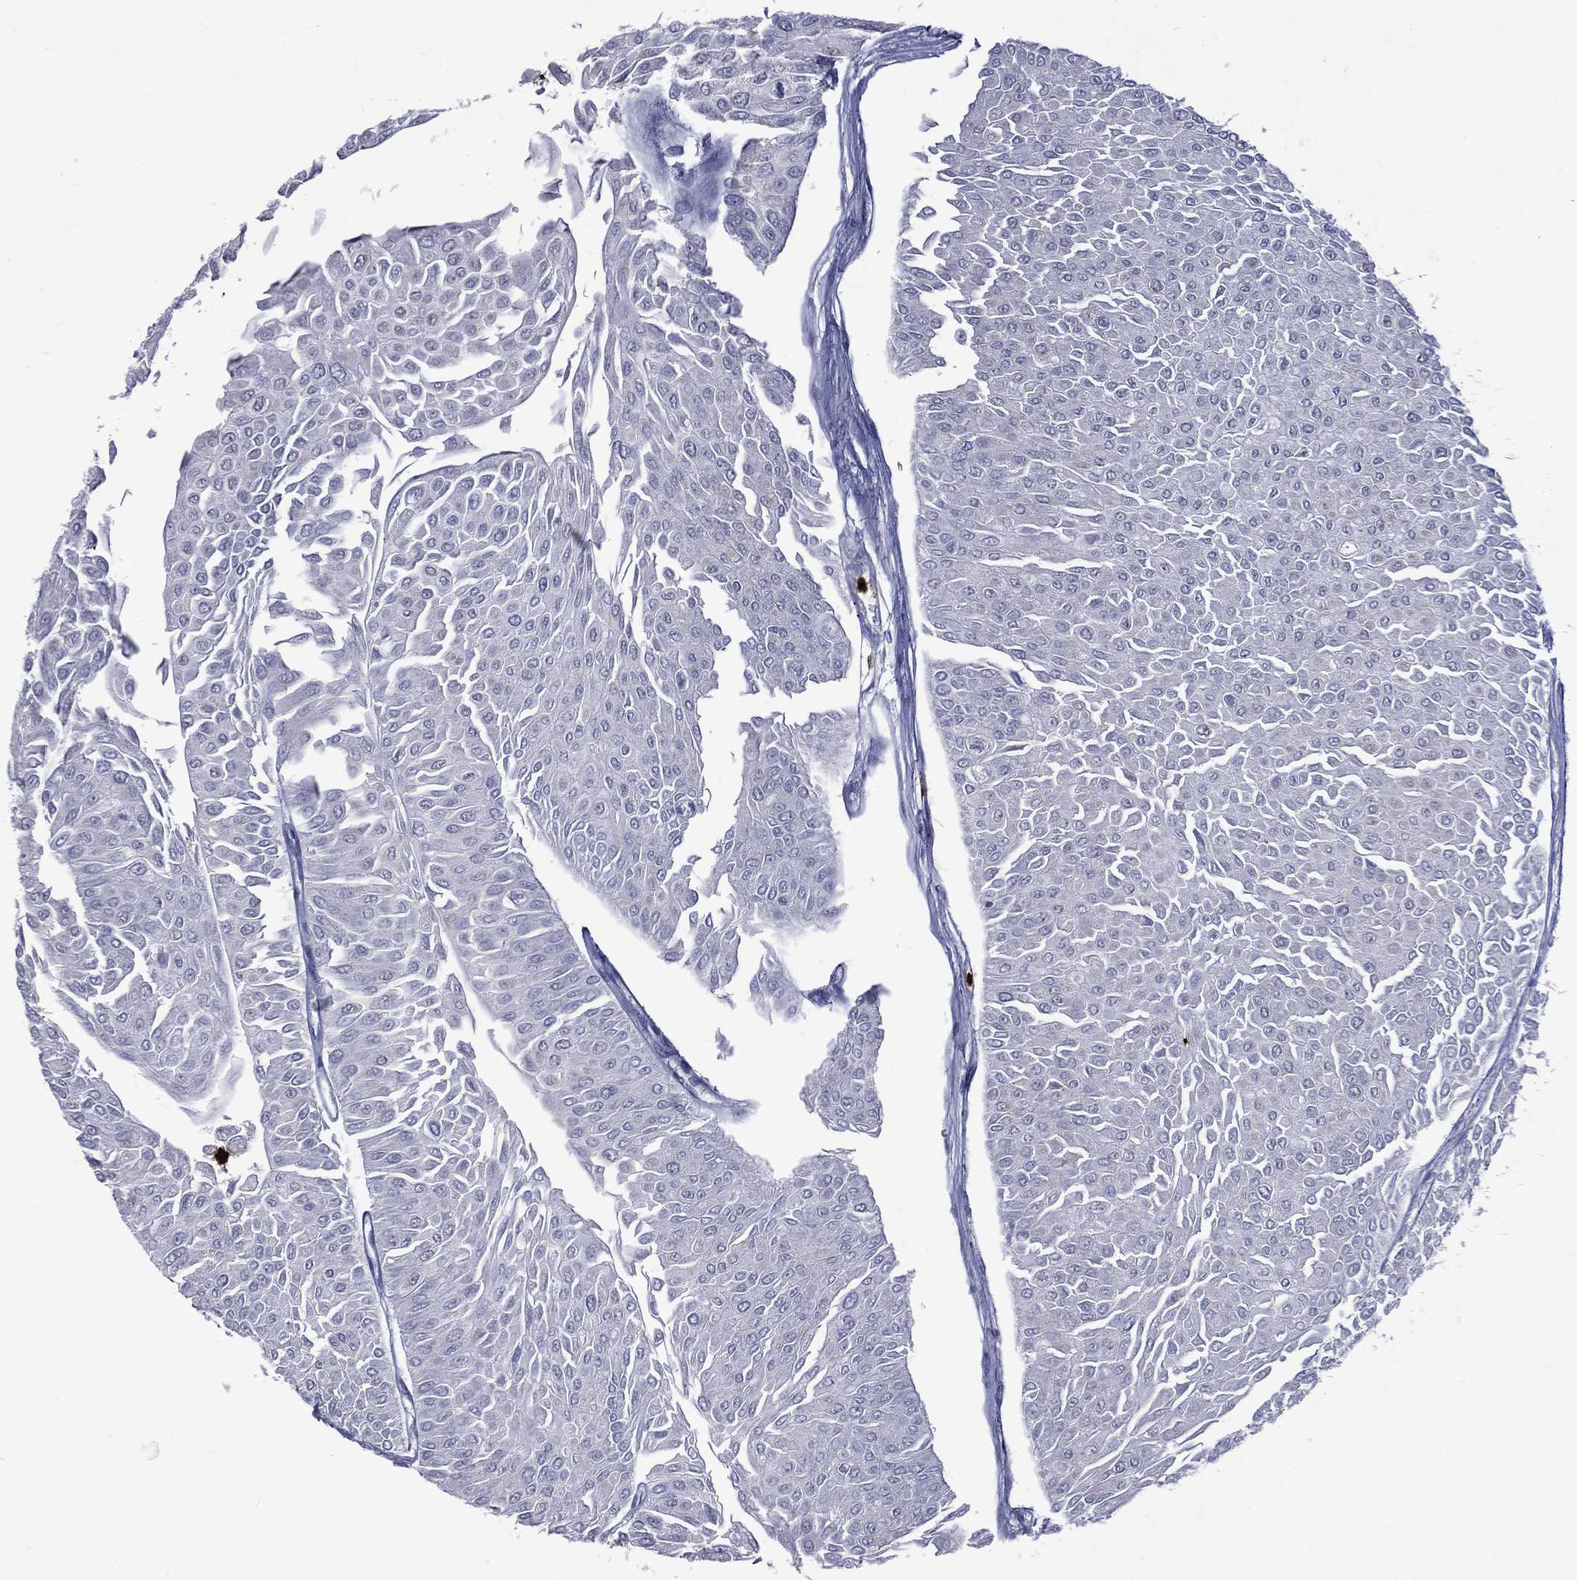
{"staining": {"intensity": "negative", "quantity": "none", "location": "none"}, "tissue": "urothelial cancer", "cell_type": "Tumor cells", "image_type": "cancer", "snomed": [{"axis": "morphology", "description": "Urothelial carcinoma, Low grade"}, {"axis": "topography", "description": "Urinary bladder"}], "caption": "Urothelial cancer was stained to show a protein in brown. There is no significant positivity in tumor cells.", "gene": "ELANE", "patient": {"sex": "male", "age": 67}}